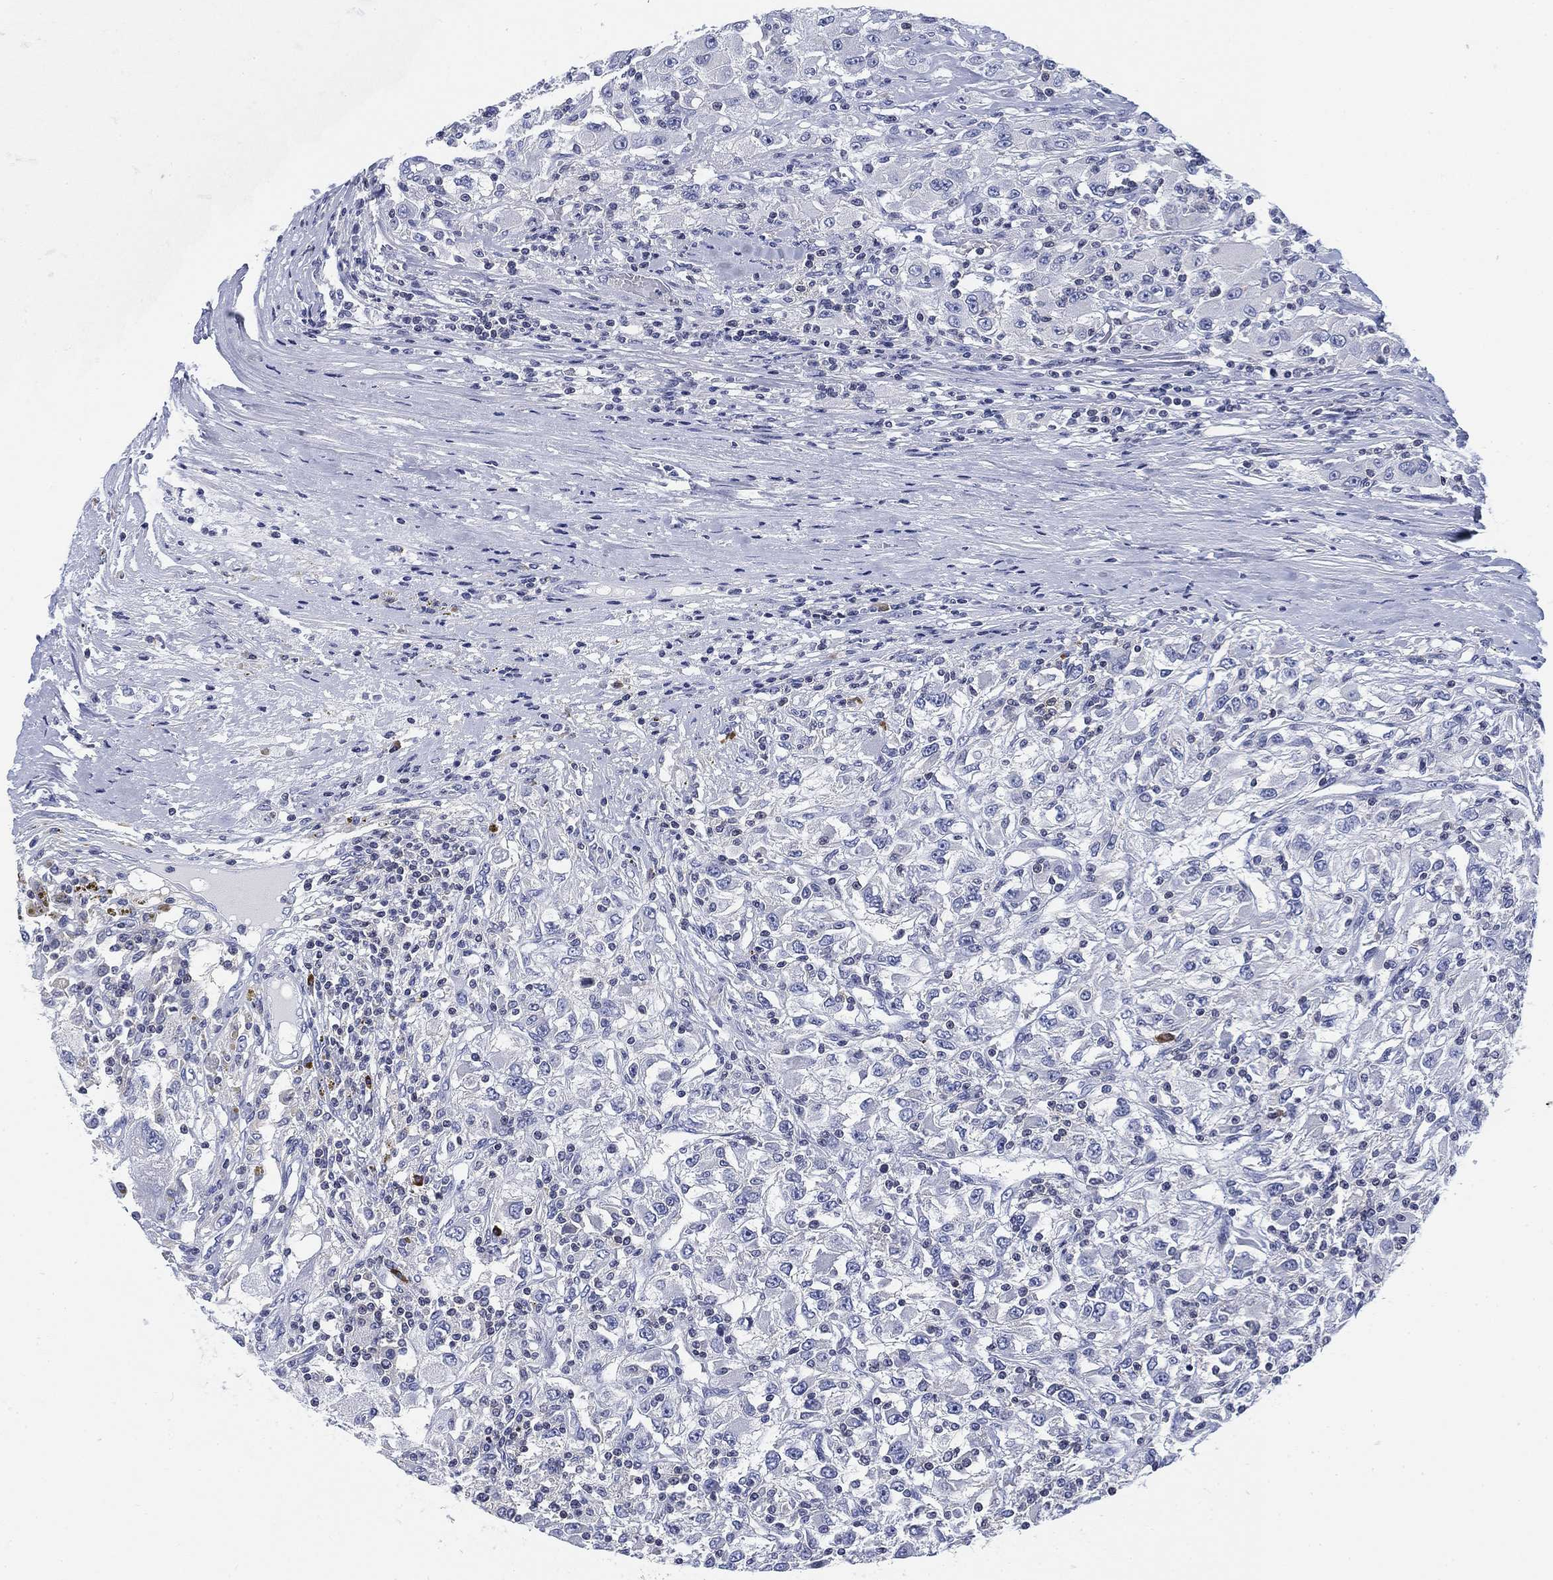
{"staining": {"intensity": "negative", "quantity": "none", "location": "none"}, "tissue": "renal cancer", "cell_type": "Tumor cells", "image_type": "cancer", "snomed": [{"axis": "morphology", "description": "Adenocarcinoma, NOS"}, {"axis": "topography", "description": "Kidney"}], "caption": "Tumor cells show no significant positivity in renal adenocarcinoma.", "gene": "FYB1", "patient": {"sex": "female", "age": 67}}